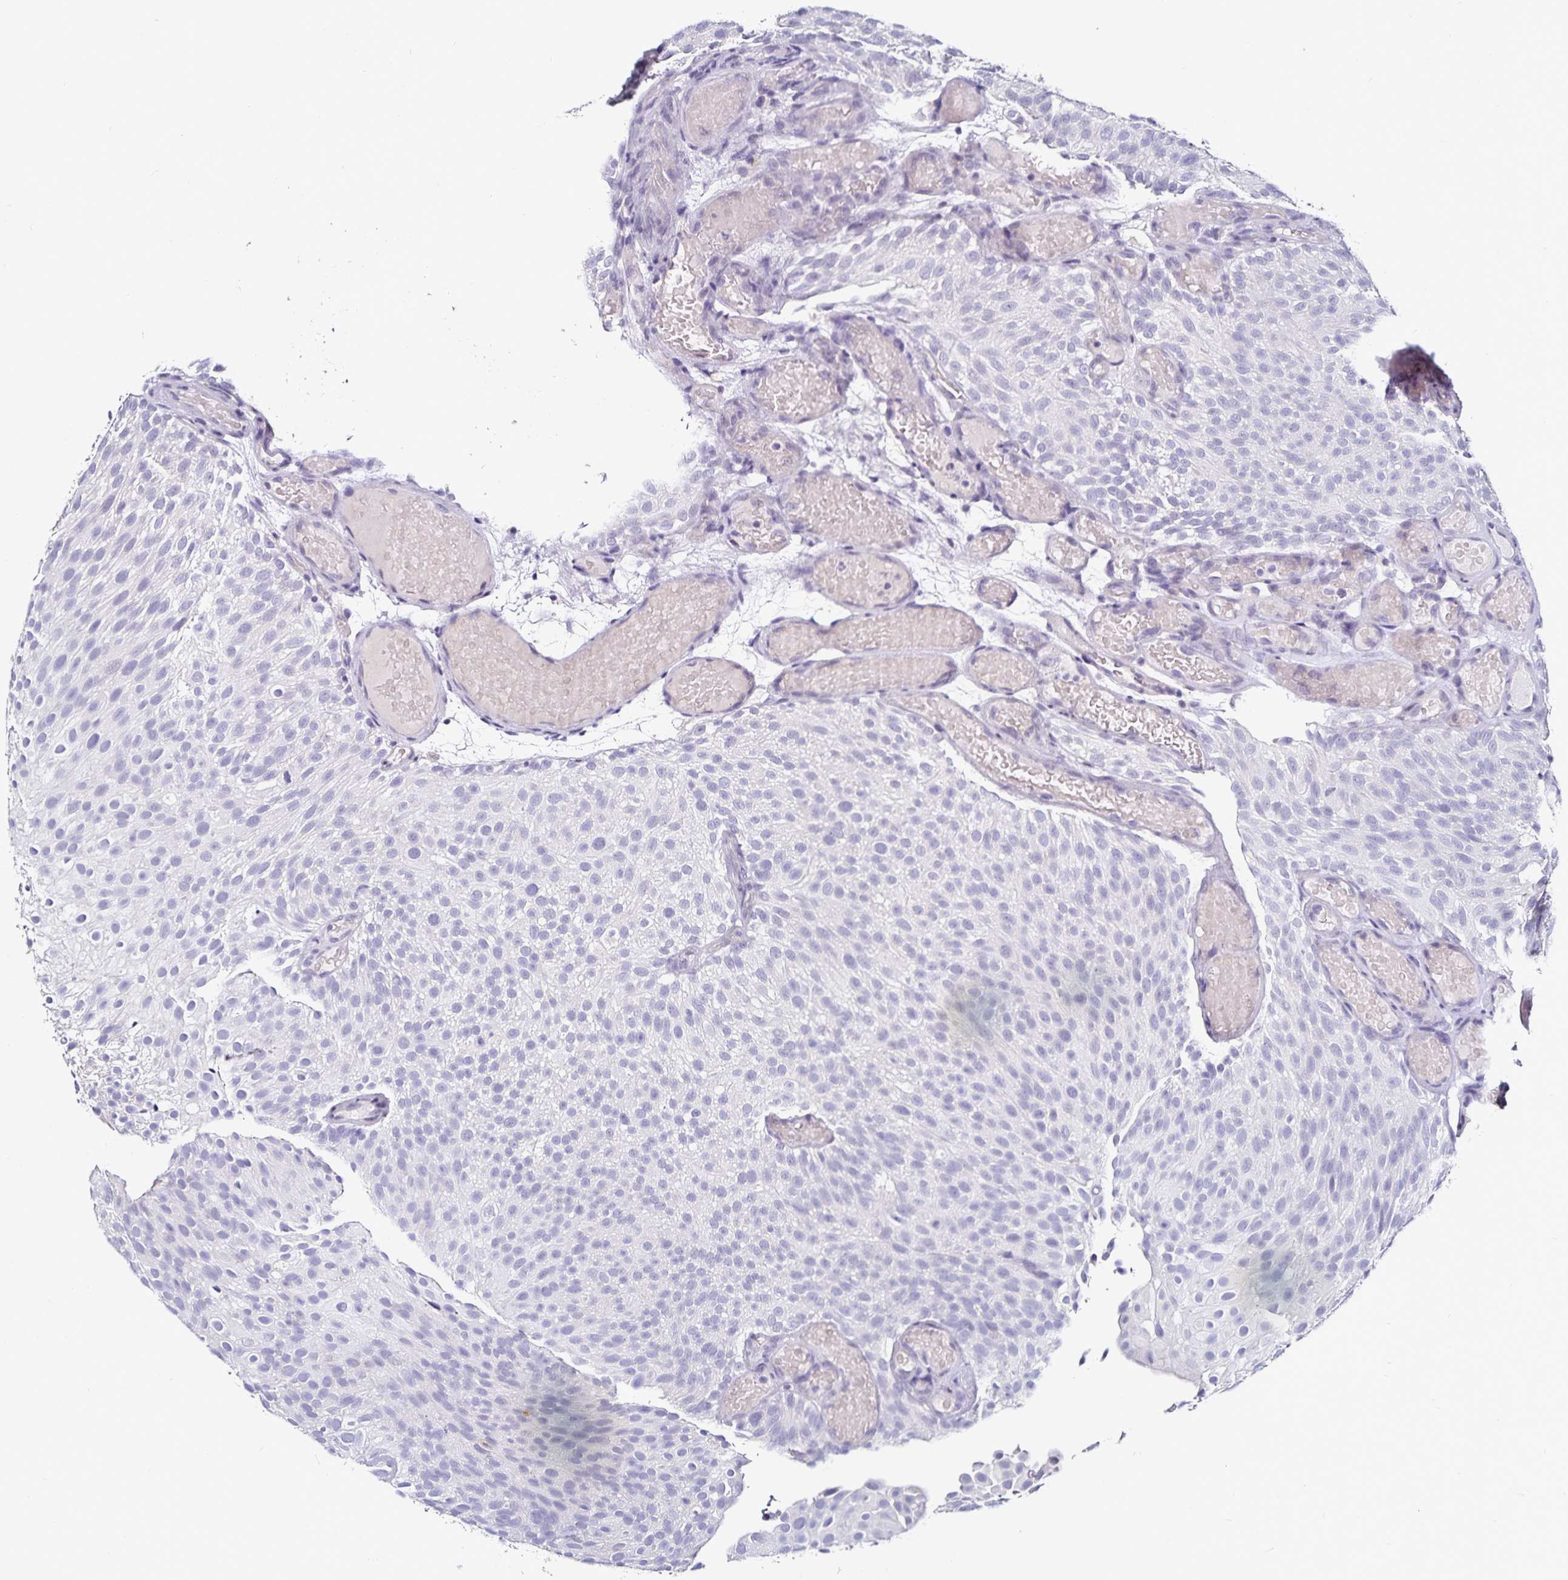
{"staining": {"intensity": "negative", "quantity": "none", "location": "none"}, "tissue": "urothelial cancer", "cell_type": "Tumor cells", "image_type": "cancer", "snomed": [{"axis": "morphology", "description": "Urothelial carcinoma, Low grade"}, {"axis": "topography", "description": "Urinary bladder"}], "caption": "Human urothelial cancer stained for a protein using immunohistochemistry (IHC) demonstrates no staining in tumor cells.", "gene": "TSPAN7", "patient": {"sex": "male", "age": 78}}